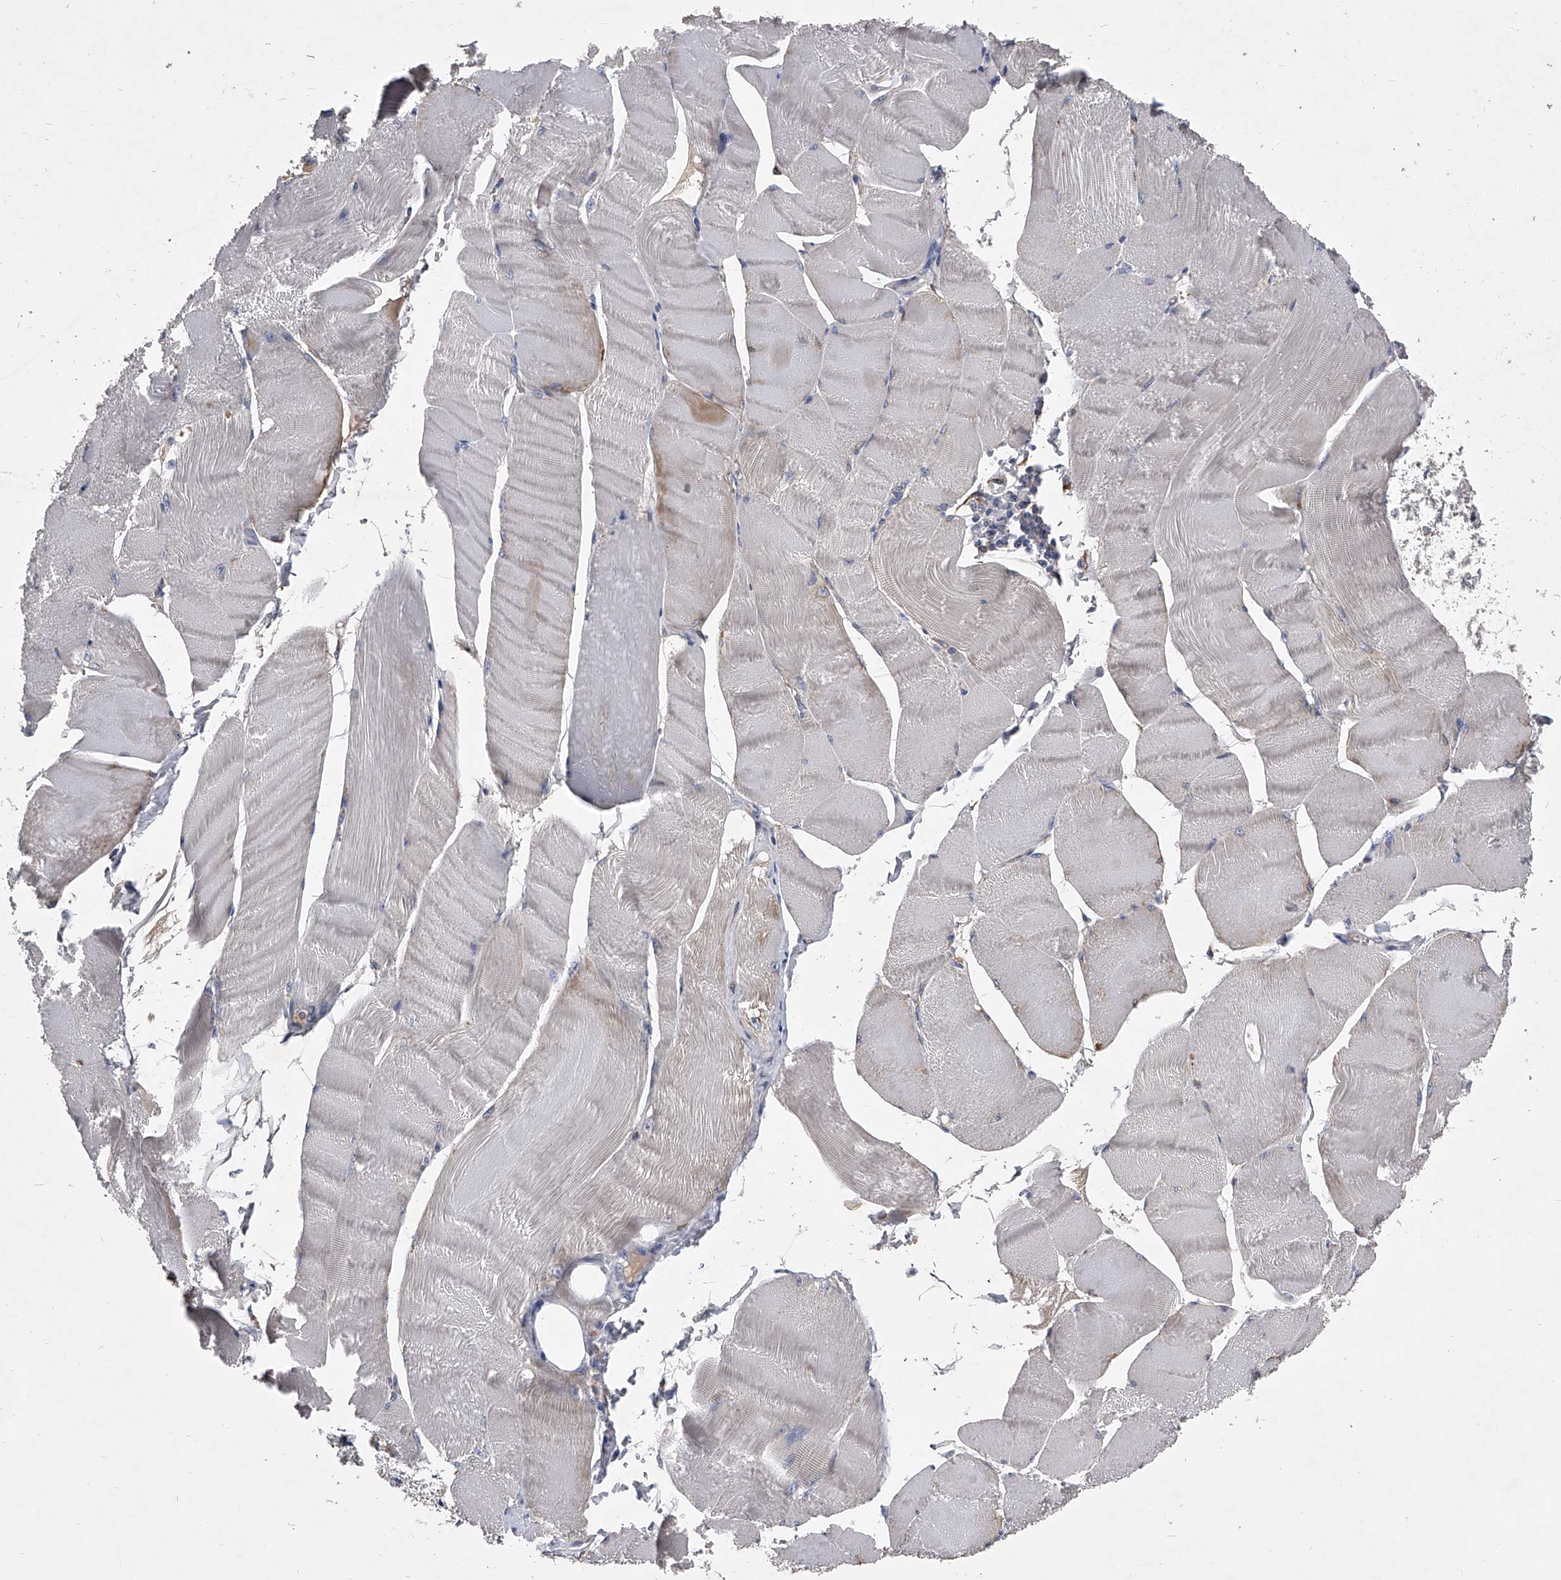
{"staining": {"intensity": "negative", "quantity": "none", "location": "none"}, "tissue": "skeletal muscle", "cell_type": "Myocytes", "image_type": "normal", "snomed": [{"axis": "morphology", "description": "Normal tissue, NOS"}, {"axis": "morphology", "description": "Basal cell carcinoma"}, {"axis": "topography", "description": "Skeletal muscle"}], "caption": "DAB (3,3'-diaminobenzidine) immunohistochemical staining of unremarkable human skeletal muscle displays no significant staining in myocytes. (DAB immunohistochemistry, high magnification).", "gene": "CCR4", "patient": {"sex": "female", "age": 64}}